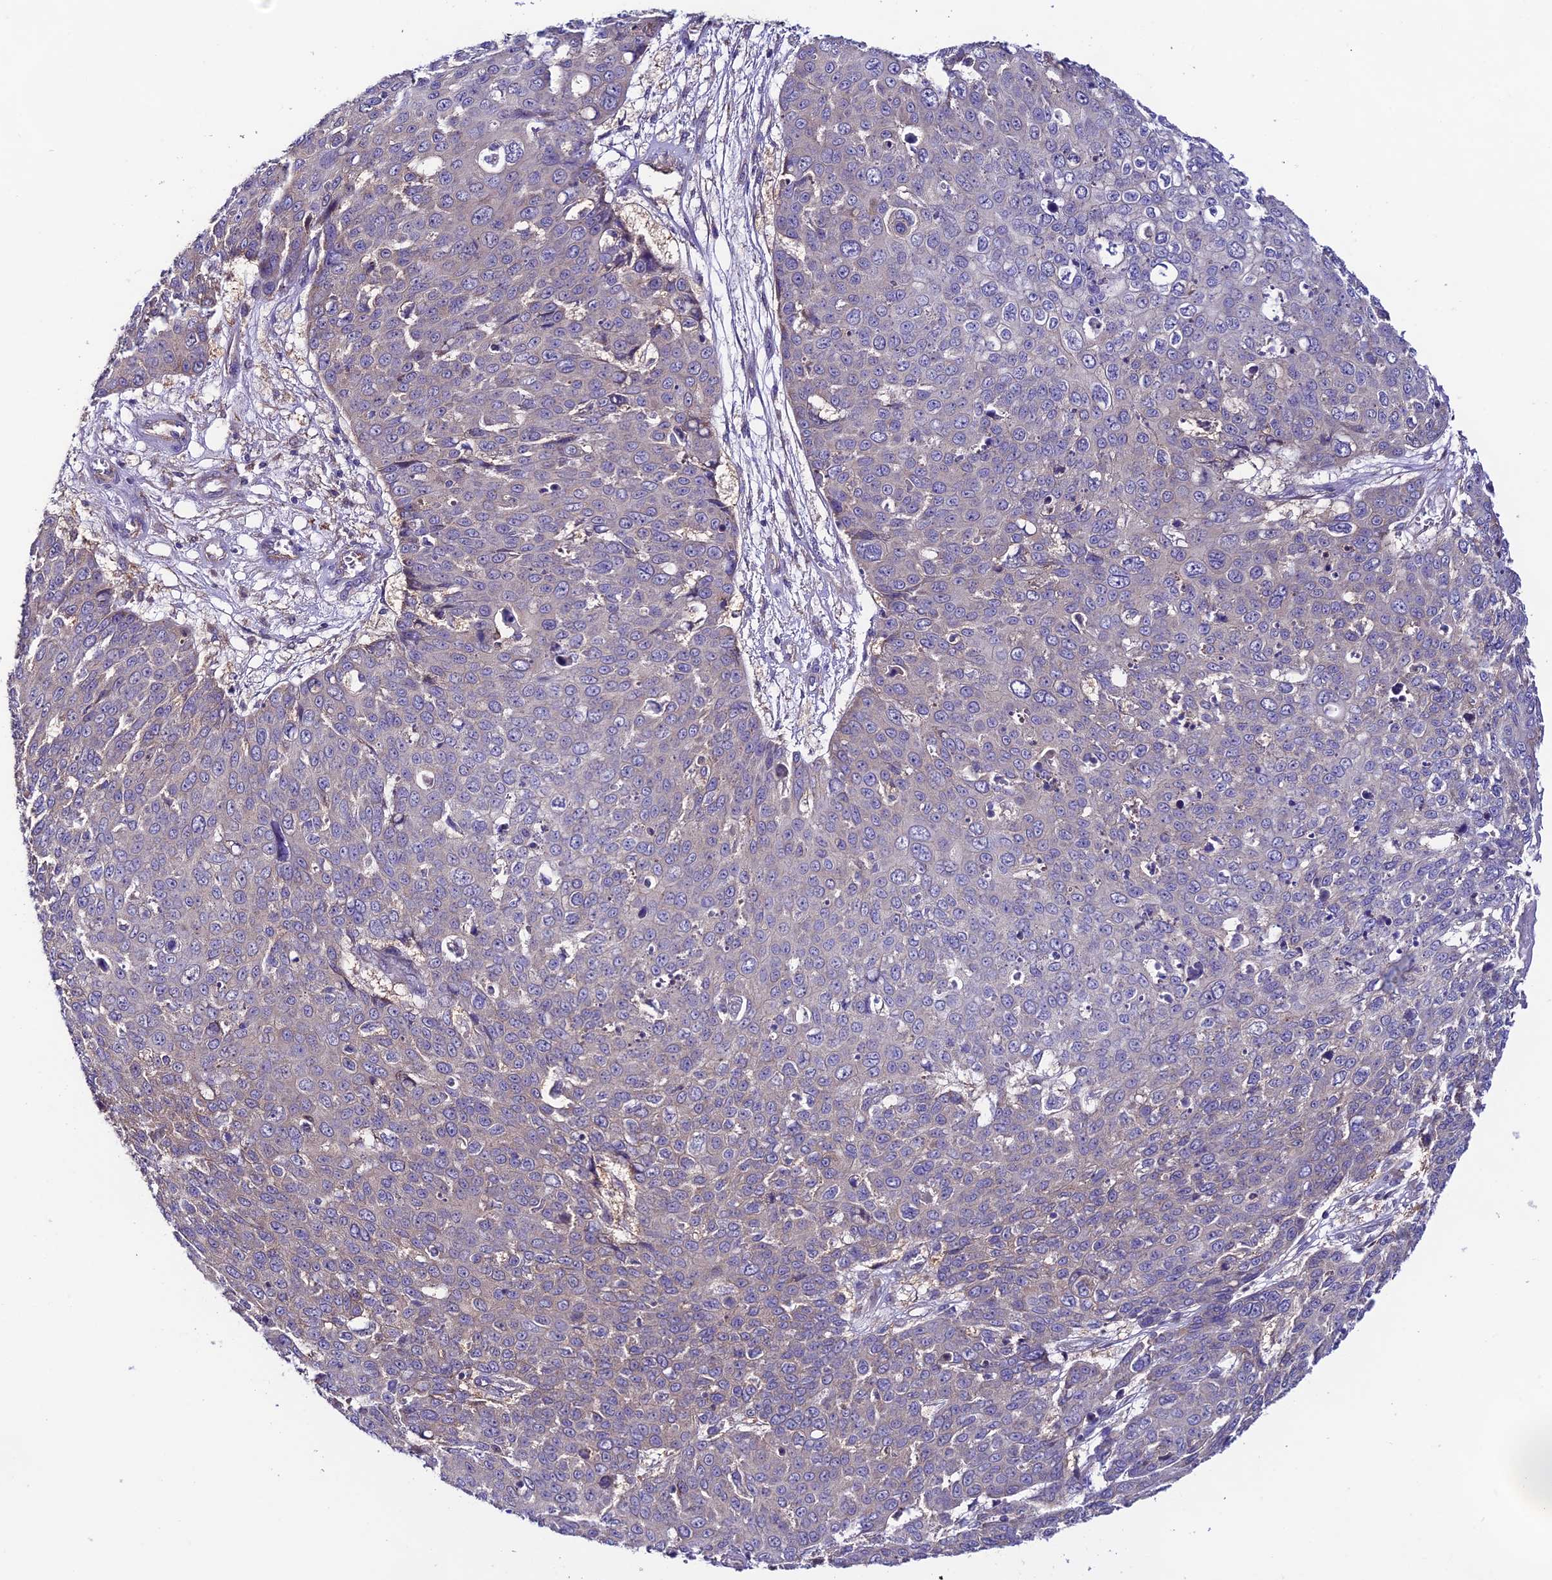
{"staining": {"intensity": "negative", "quantity": "none", "location": "none"}, "tissue": "skin cancer", "cell_type": "Tumor cells", "image_type": "cancer", "snomed": [{"axis": "morphology", "description": "Squamous cell carcinoma, NOS"}, {"axis": "topography", "description": "Skin"}], "caption": "Histopathology image shows no significant protein expression in tumor cells of skin squamous cell carcinoma. The staining is performed using DAB brown chromogen with nuclei counter-stained in using hematoxylin.", "gene": "BRME1", "patient": {"sex": "male", "age": 71}}